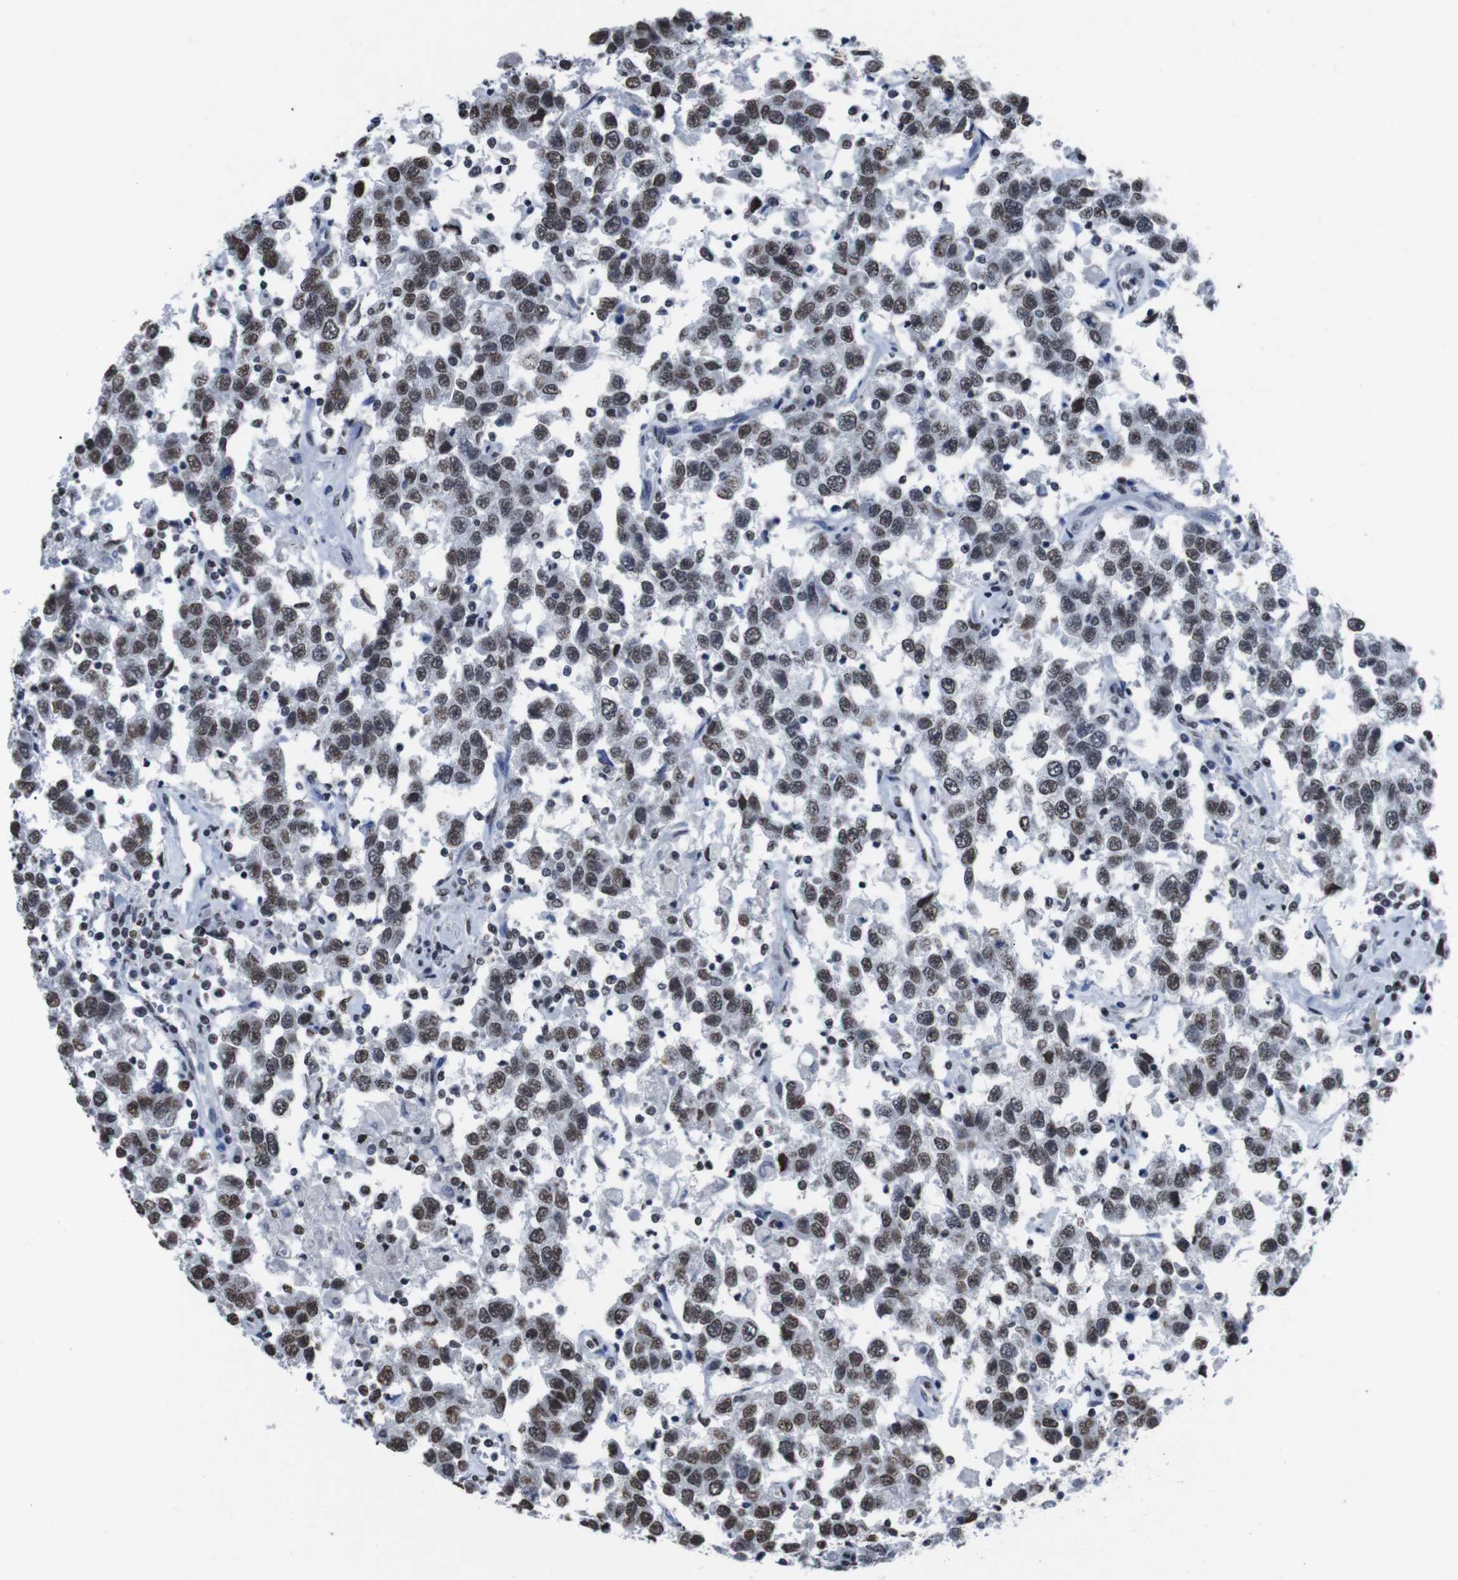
{"staining": {"intensity": "moderate", "quantity": ">75%", "location": "nuclear"}, "tissue": "testis cancer", "cell_type": "Tumor cells", "image_type": "cancer", "snomed": [{"axis": "morphology", "description": "Seminoma, NOS"}, {"axis": "topography", "description": "Testis"}], "caption": "The image demonstrates a brown stain indicating the presence of a protein in the nuclear of tumor cells in testis cancer.", "gene": "PIP4P2", "patient": {"sex": "male", "age": 41}}